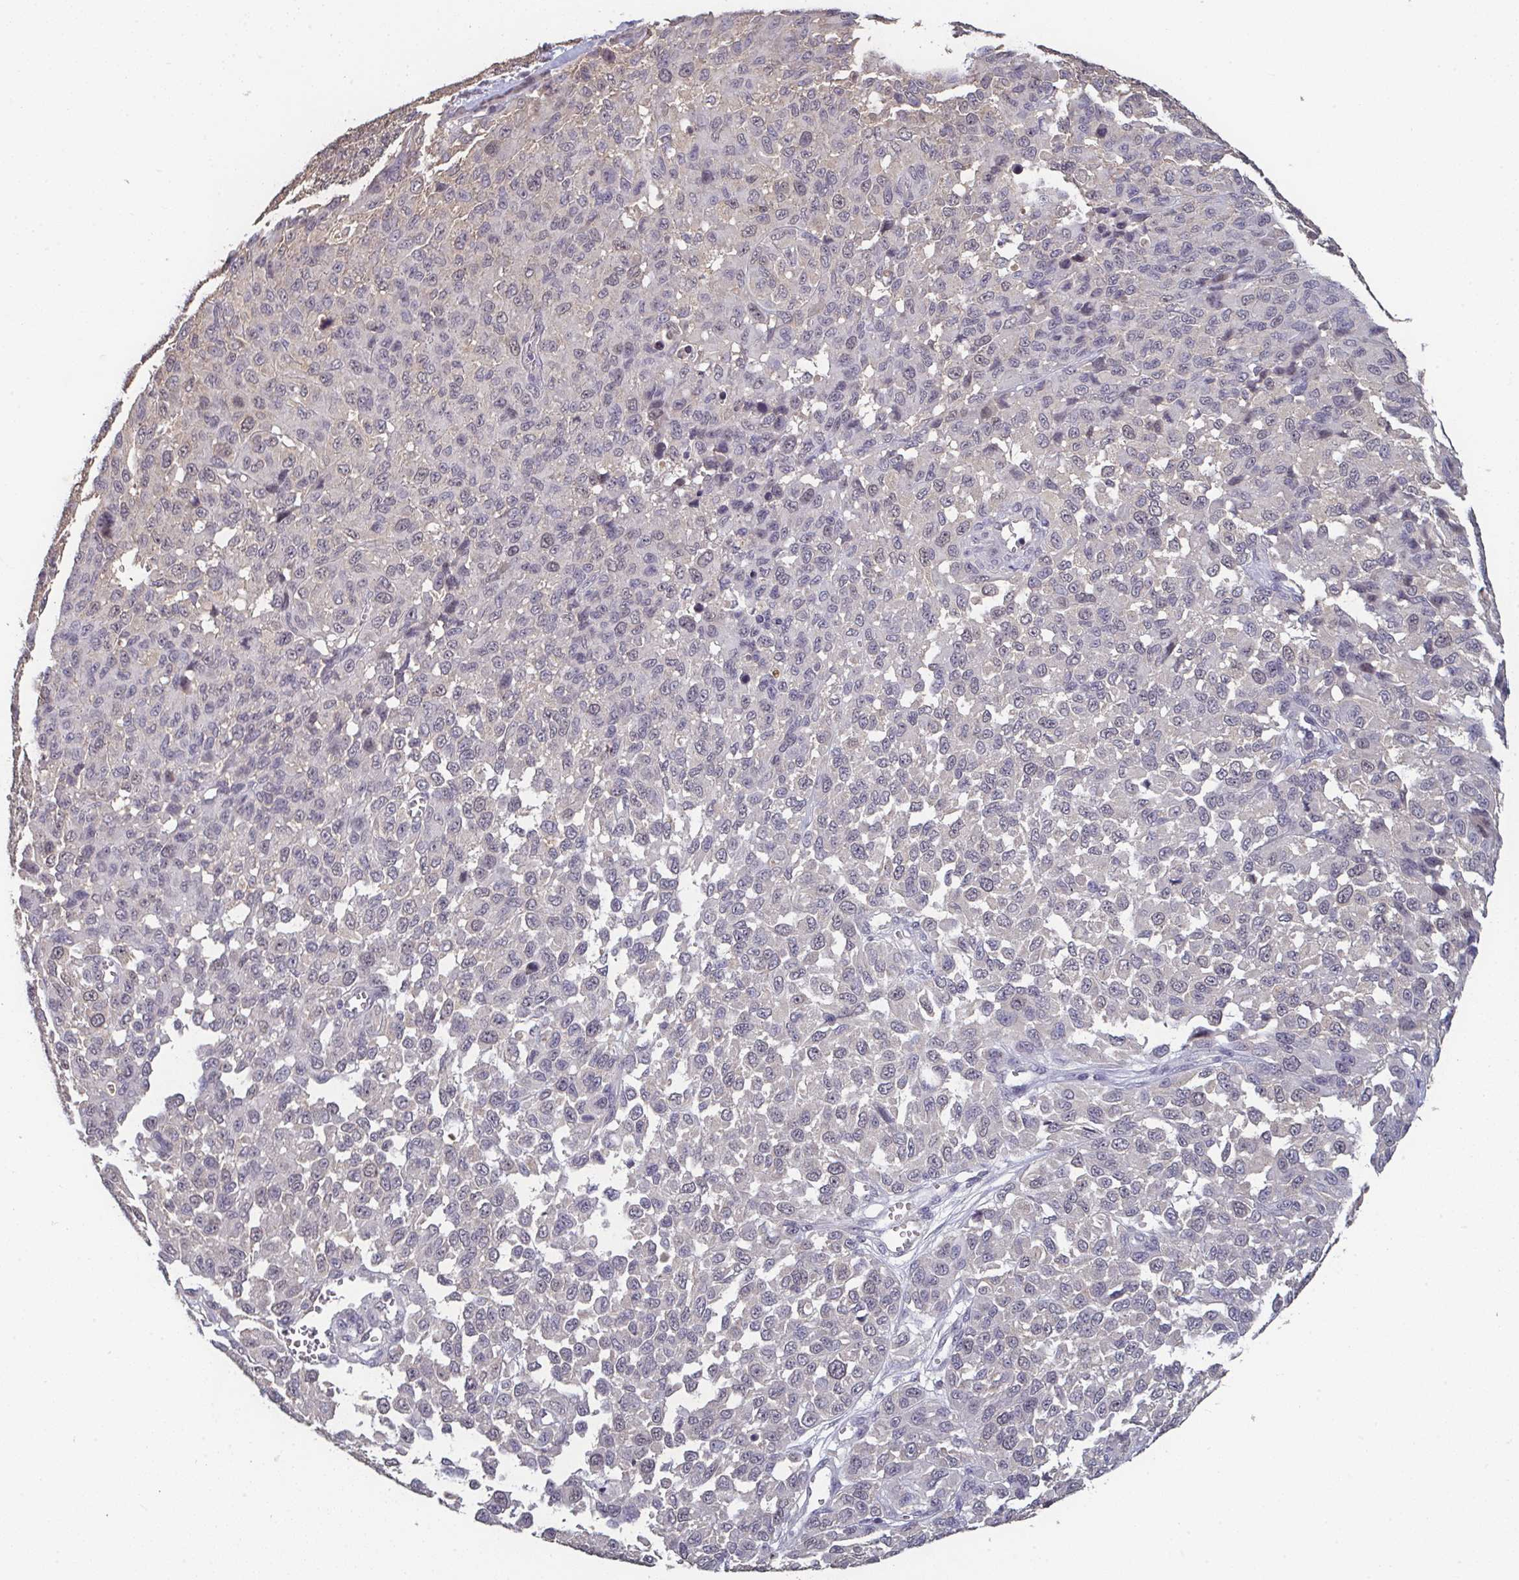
{"staining": {"intensity": "negative", "quantity": "none", "location": "none"}, "tissue": "melanoma", "cell_type": "Tumor cells", "image_type": "cancer", "snomed": [{"axis": "morphology", "description": "Malignant melanoma, NOS"}, {"axis": "topography", "description": "Skin"}], "caption": "Immunohistochemistry of melanoma shows no staining in tumor cells. (Stains: DAB (3,3'-diaminobenzidine) immunohistochemistry (IHC) with hematoxylin counter stain, Microscopy: brightfield microscopy at high magnification).", "gene": "LIX1", "patient": {"sex": "male", "age": 62}}